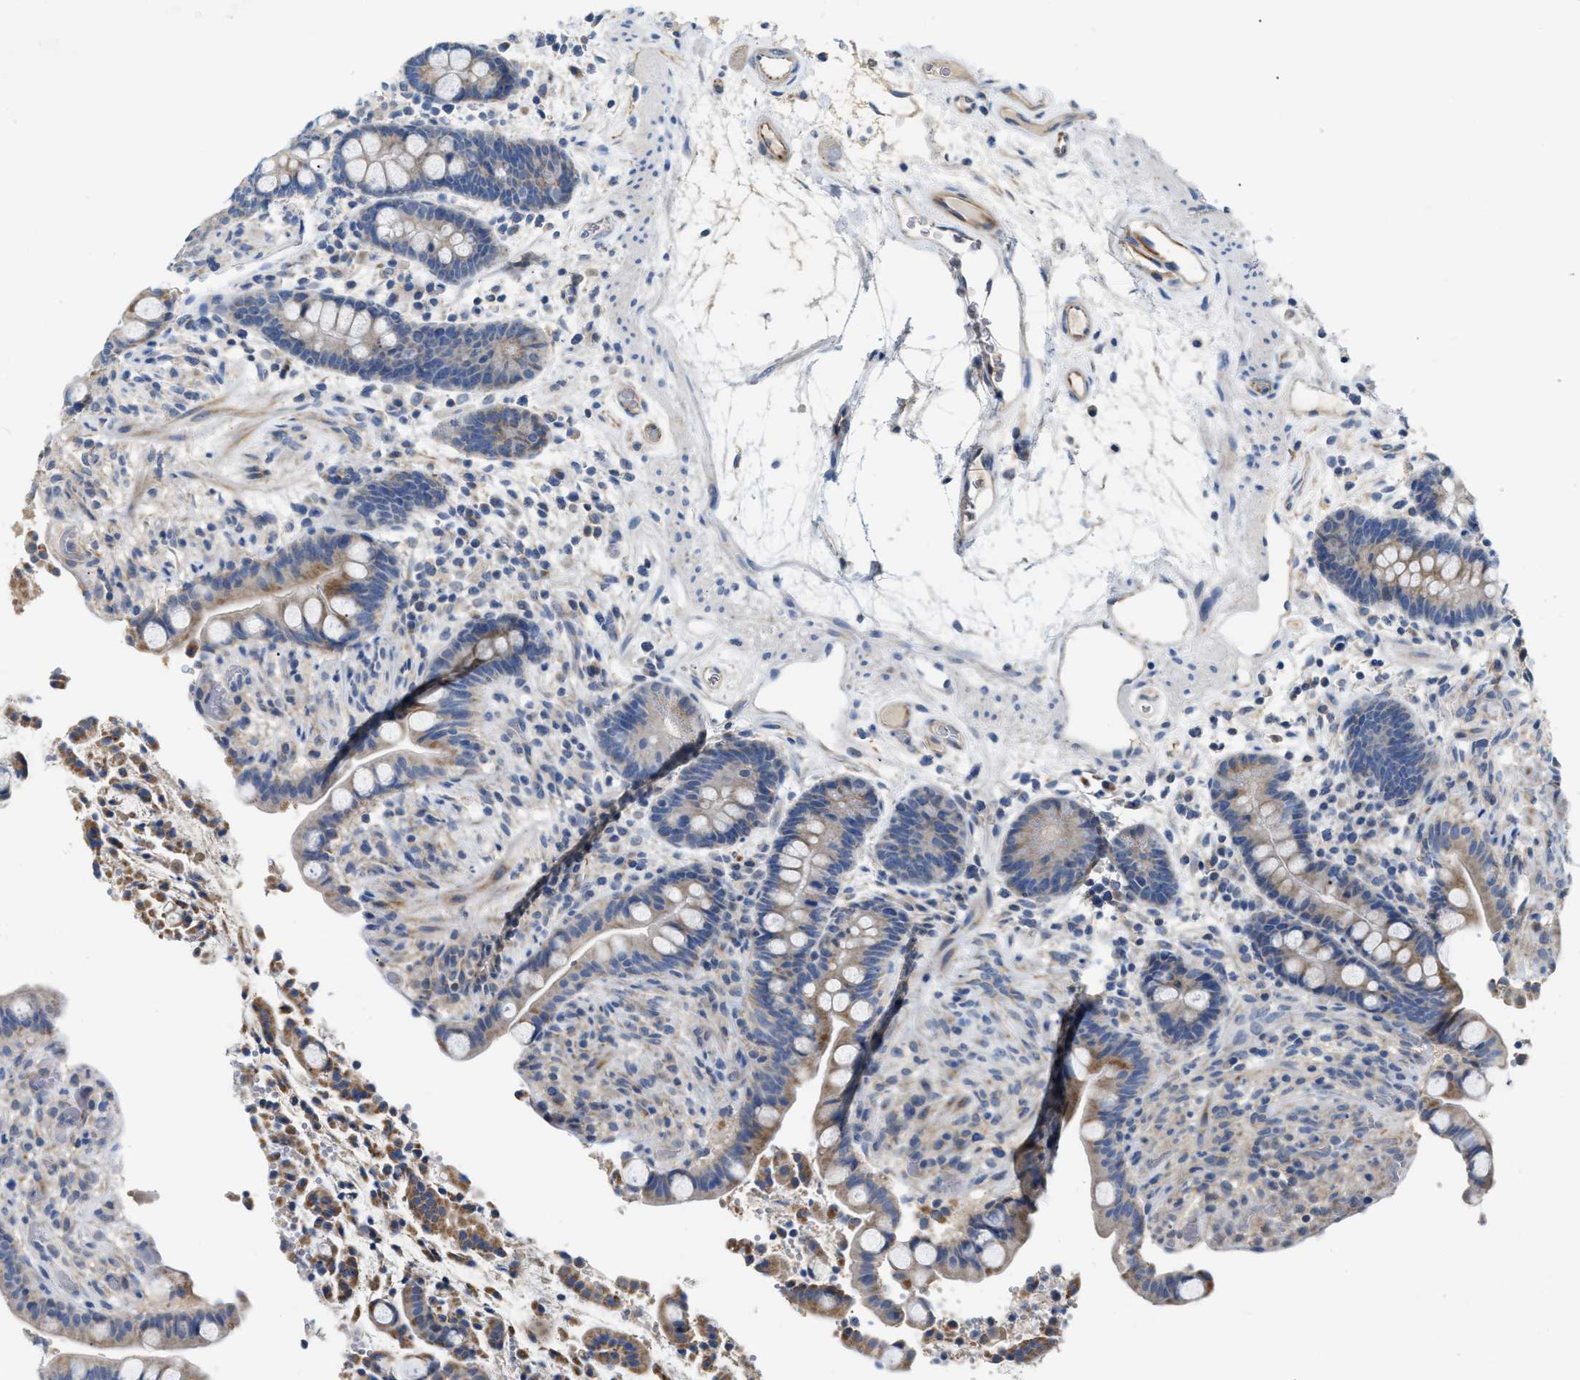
{"staining": {"intensity": "moderate", "quantity": ">75%", "location": "cytoplasmic/membranous"}, "tissue": "colon", "cell_type": "Endothelial cells", "image_type": "normal", "snomed": [{"axis": "morphology", "description": "Normal tissue, NOS"}, {"axis": "topography", "description": "Colon"}], "caption": "Endothelial cells demonstrate medium levels of moderate cytoplasmic/membranous expression in approximately >75% of cells in benign human colon.", "gene": "DHX58", "patient": {"sex": "male", "age": 73}}